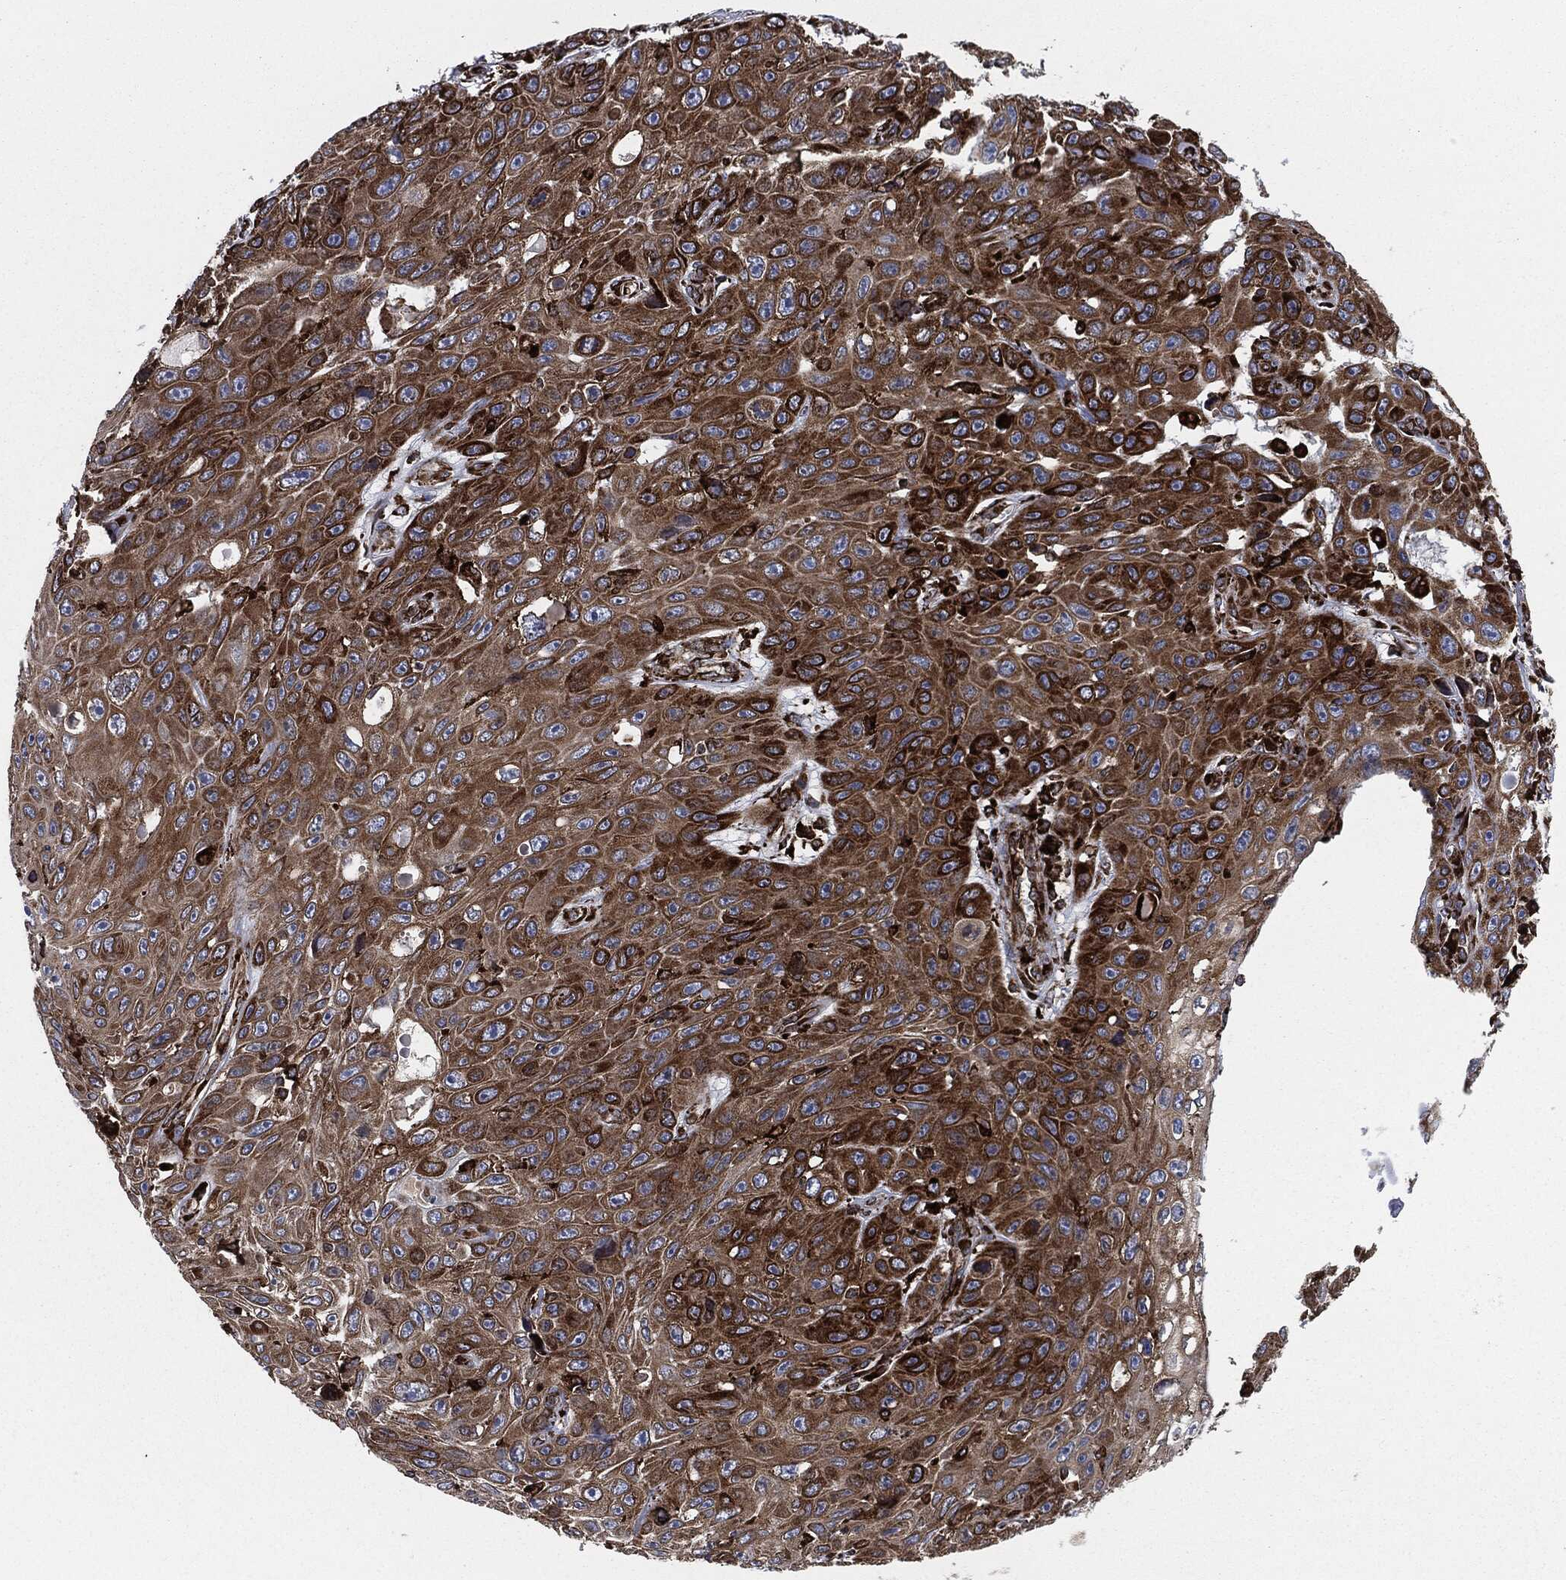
{"staining": {"intensity": "strong", "quantity": ">75%", "location": "cytoplasmic/membranous"}, "tissue": "skin cancer", "cell_type": "Tumor cells", "image_type": "cancer", "snomed": [{"axis": "morphology", "description": "Squamous cell carcinoma, NOS"}, {"axis": "topography", "description": "Skin"}], "caption": "This is a photomicrograph of immunohistochemistry staining of skin squamous cell carcinoma, which shows strong positivity in the cytoplasmic/membranous of tumor cells.", "gene": "CALR", "patient": {"sex": "male", "age": 82}}